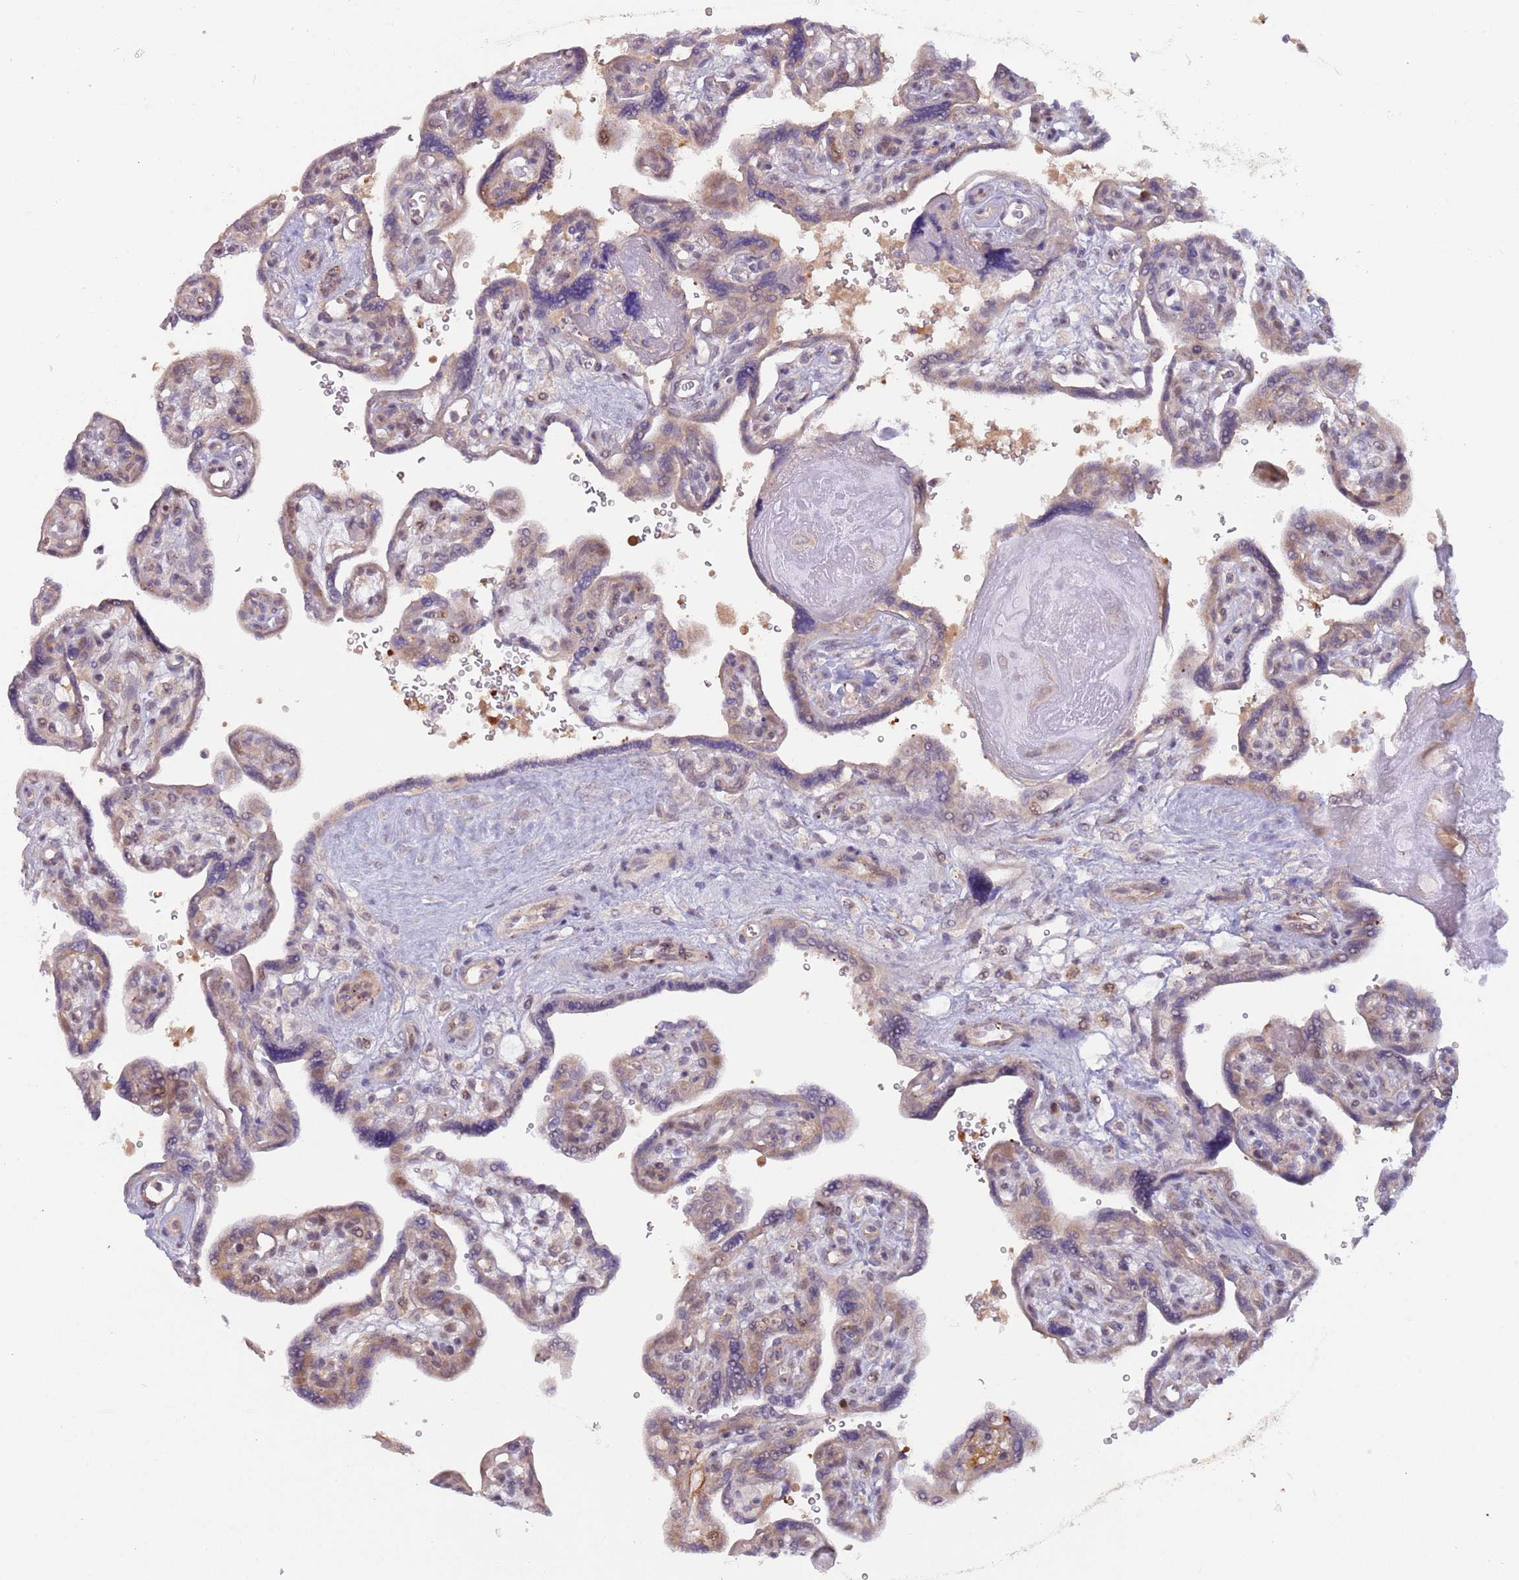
{"staining": {"intensity": "moderate", "quantity": "<25%", "location": "cytoplasmic/membranous"}, "tissue": "placenta", "cell_type": "Trophoblastic cells", "image_type": "normal", "snomed": [{"axis": "morphology", "description": "Normal tissue, NOS"}, {"axis": "topography", "description": "Placenta"}], "caption": "This is an image of IHC staining of normal placenta, which shows moderate staining in the cytoplasmic/membranous of trophoblastic cells.", "gene": "LDHD", "patient": {"sex": "female", "age": 39}}